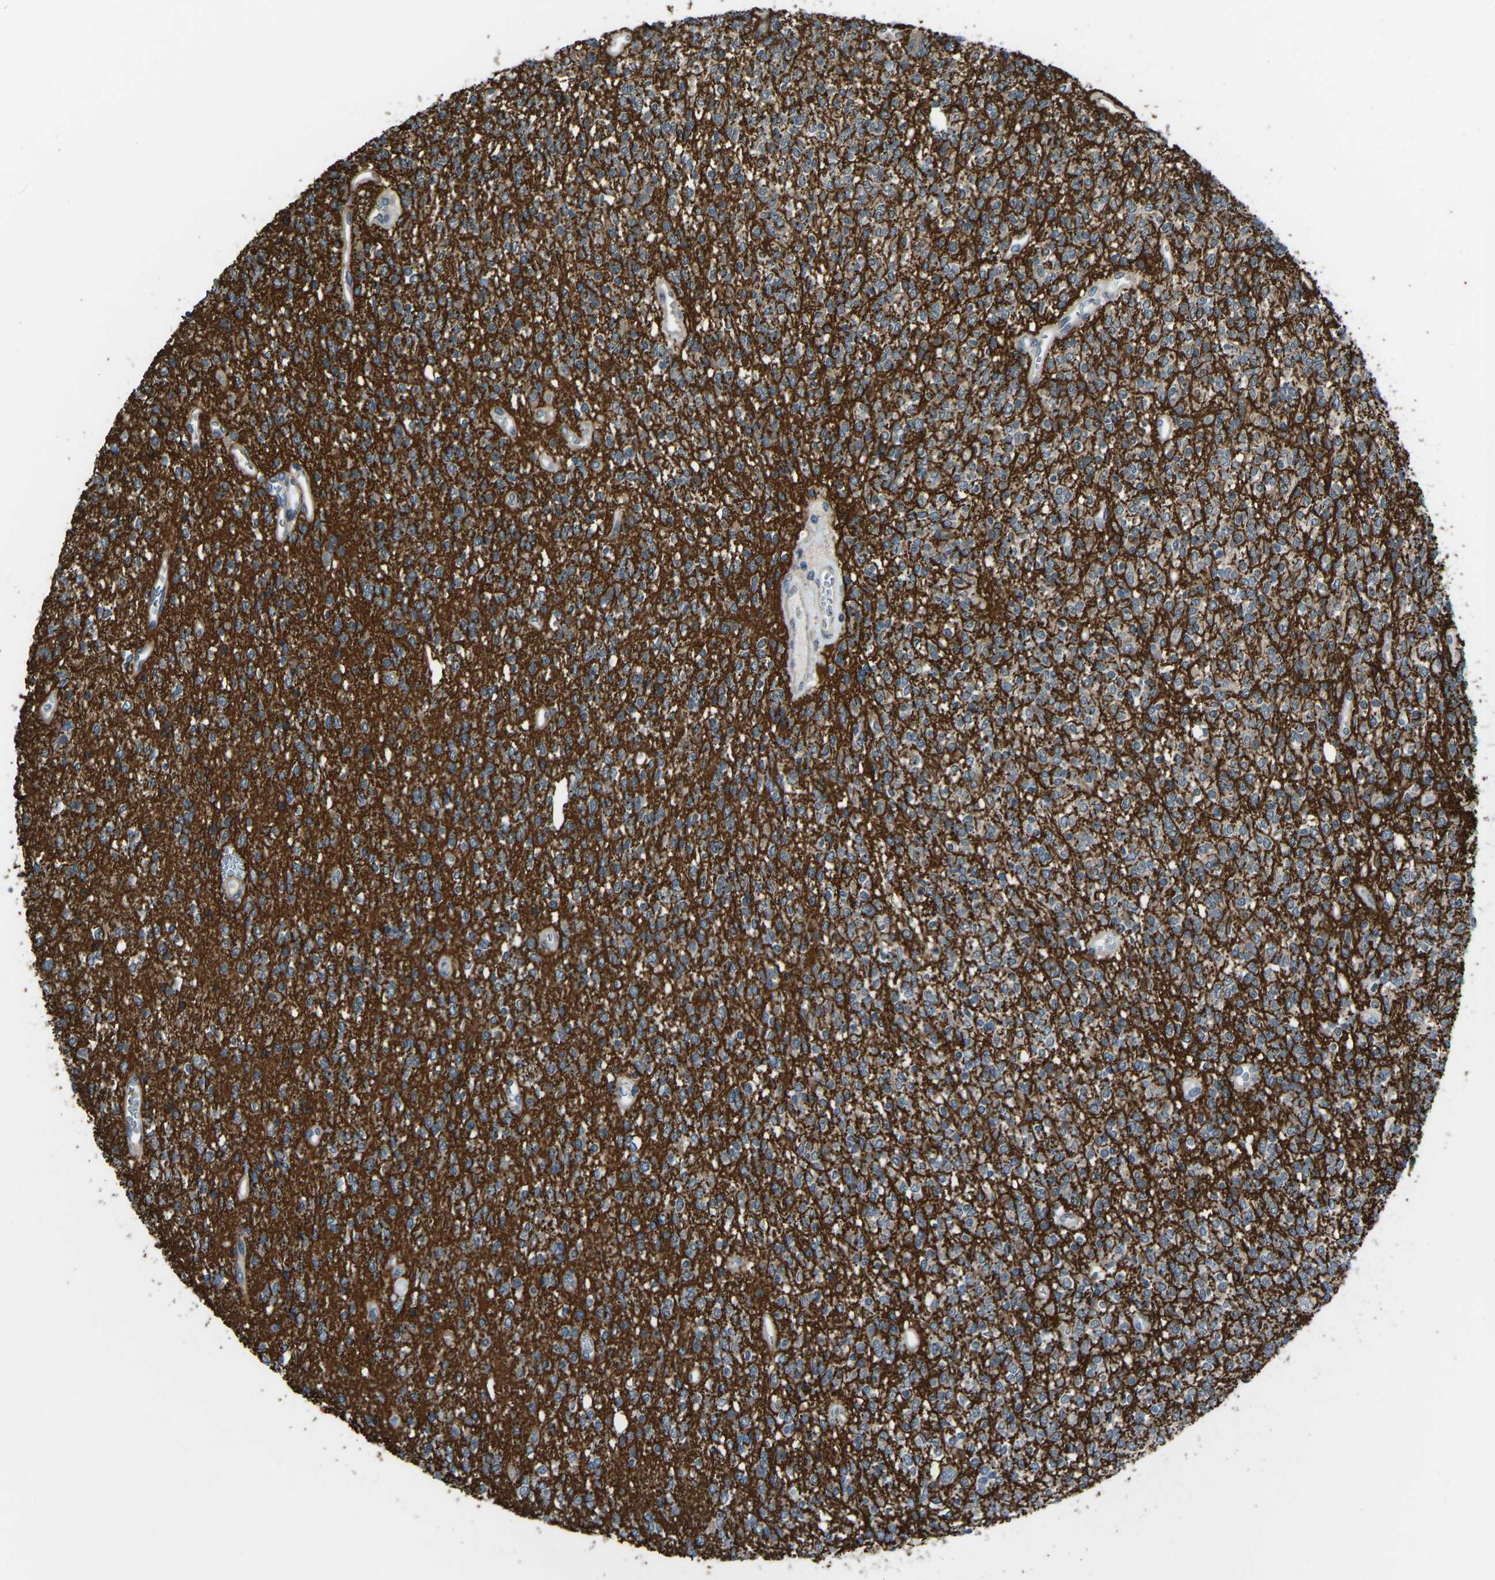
{"staining": {"intensity": "weak", "quantity": "<25%", "location": "cytoplasmic/membranous"}, "tissue": "glioma", "cell_type": "Tumor cells", "image_type": "cancer", "snomed": [{"axis": "morphology", "description": "Glioma, malignant, High grade"}, {"axis": "topography", "description": "Brain"}], "caption": "There is no significant staining in tumor cells of malignant high-grade glioma.", "gene": "CDK2AP1", "patient": {"sex": "male", "age": 34}}